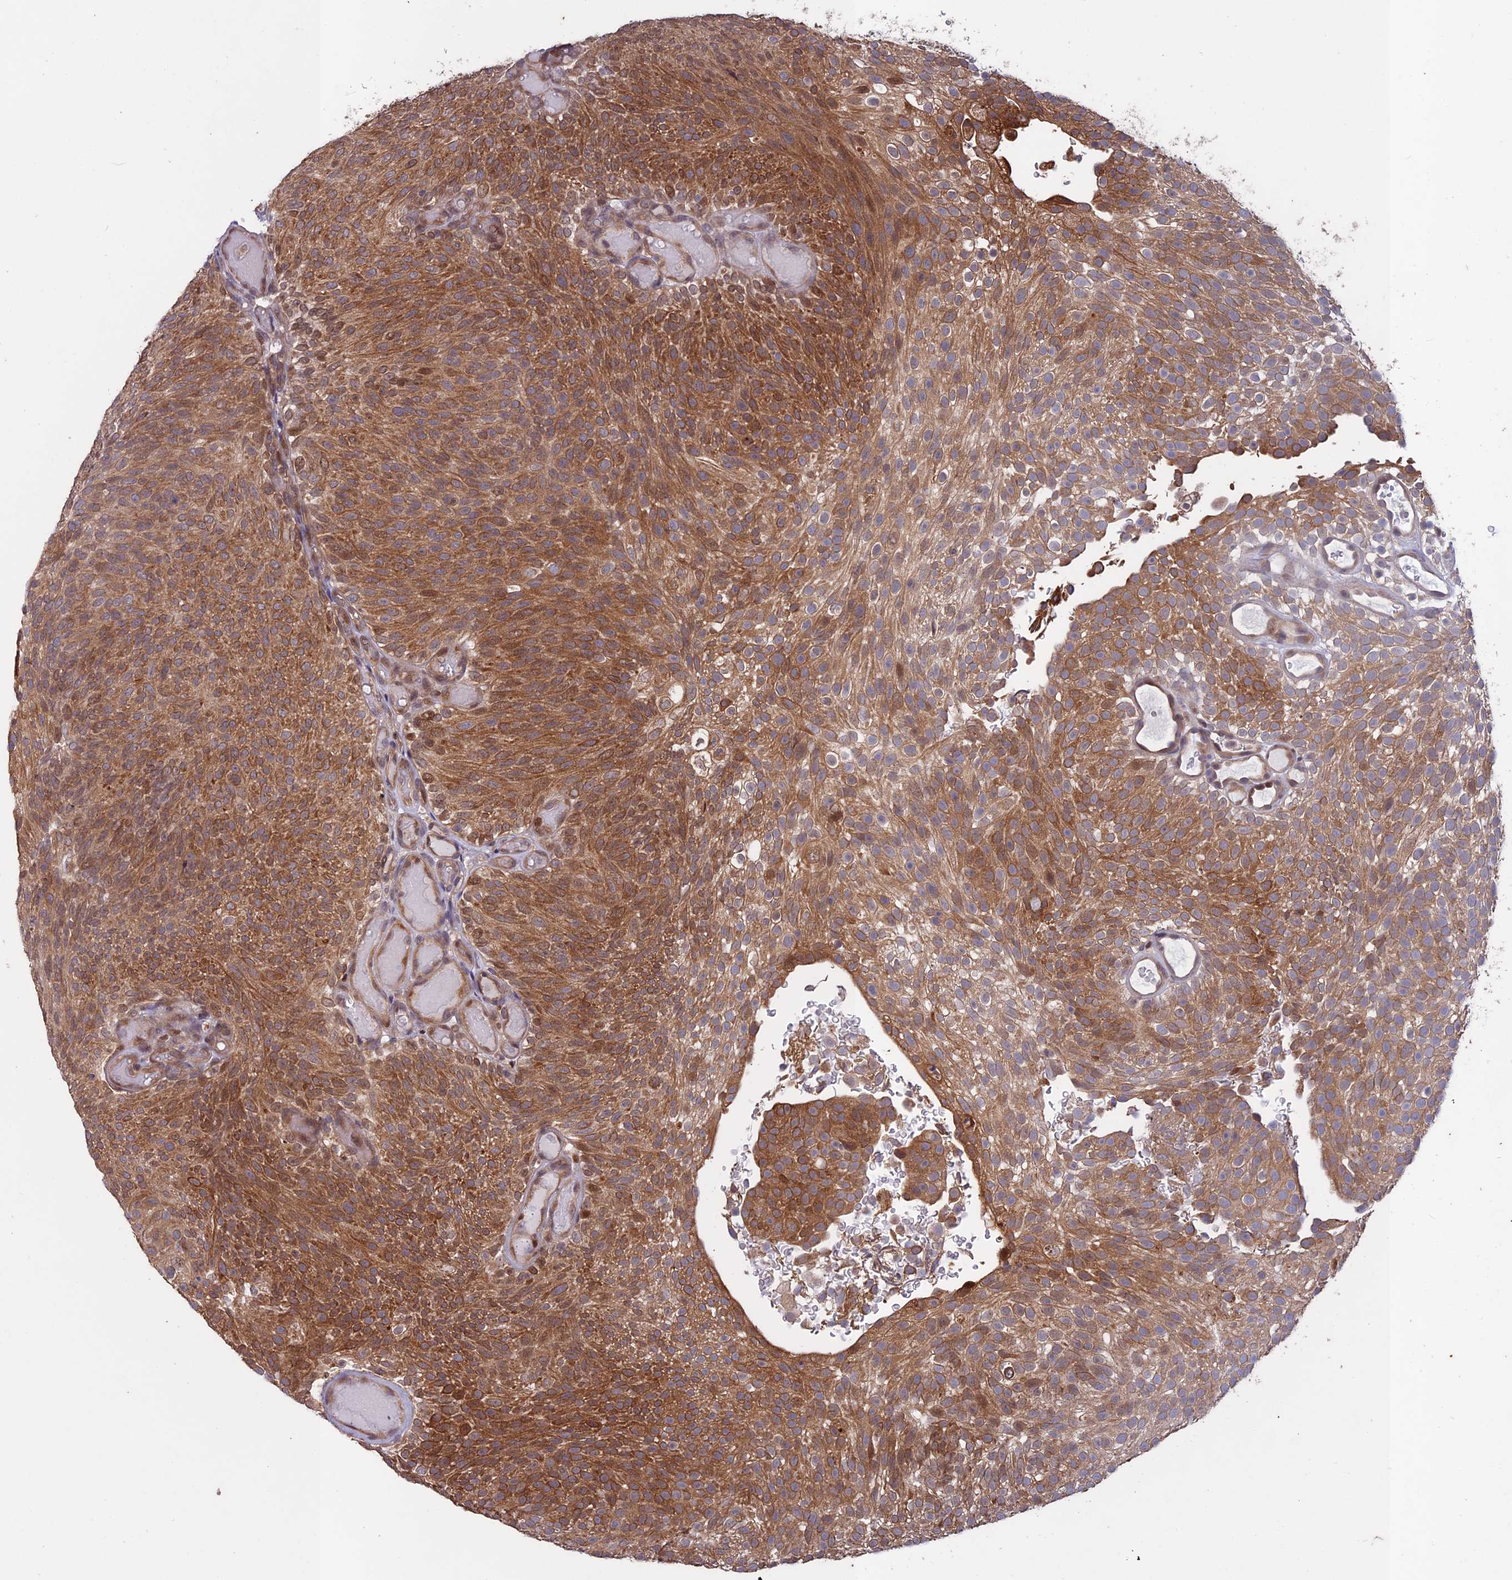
{"staining": {"intensity": "moderate", "quantity": ">75%", "location": "cytoplasmic/membranous"}, "tissue": "urothelial cancer", "cell_type": "Tumor cells", "image_type": "cancer", "snomed": [{"axis": "morphology", "description": "Urothelial carcinoma, Low grade"}, {"axis": "topography", "description": "Urinary bladder"}], "caption": "Human low-grade urothelial carcinoma stained with a protein marker displays moderate staining in tumor cells.", "gene": "MAST2", "patient": {"sex": "male", "age": 78}}